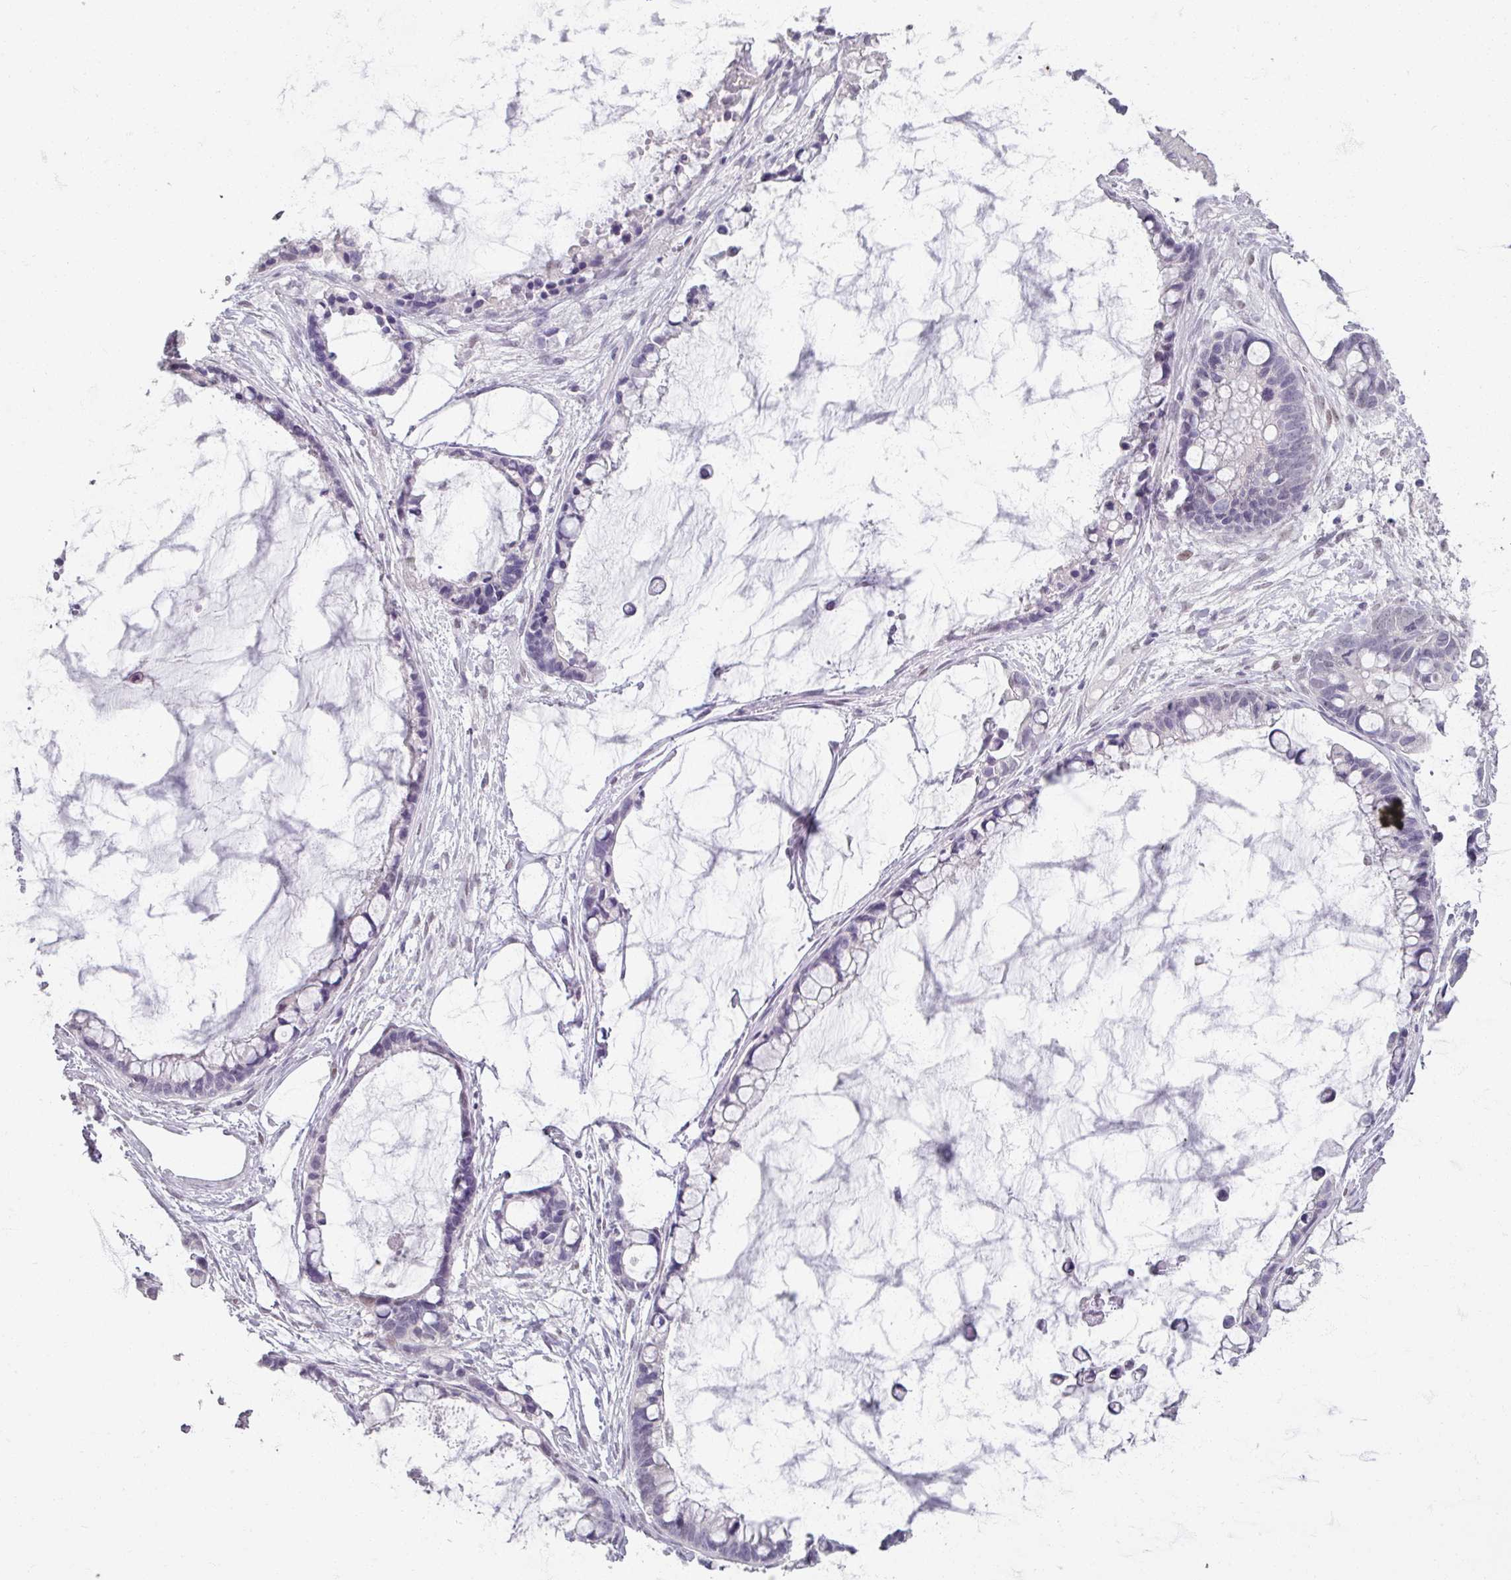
{"staining": {"intensity": "negative", "quantity": "none", "location": "none"}, "tissue": "ovarian cancer", "cell_type": "Tumor cells", "image_type": "cancer", "snomed": [{"axis": "morphology", "description": "Cystadenocarcinoma, mucinous, NOS"}, {"axis": "topography", "description": "Ovary"}], "caption": "Immunohistochemical staining of ovarian cancer exhibits no significant positivity in tumor cells. (DAB (3,3'-diaminobenzidine) immunohistochemistry (IHC), high magnification).", "gene": "SOX11", "patient": {"sex": "female", "age": 63}}